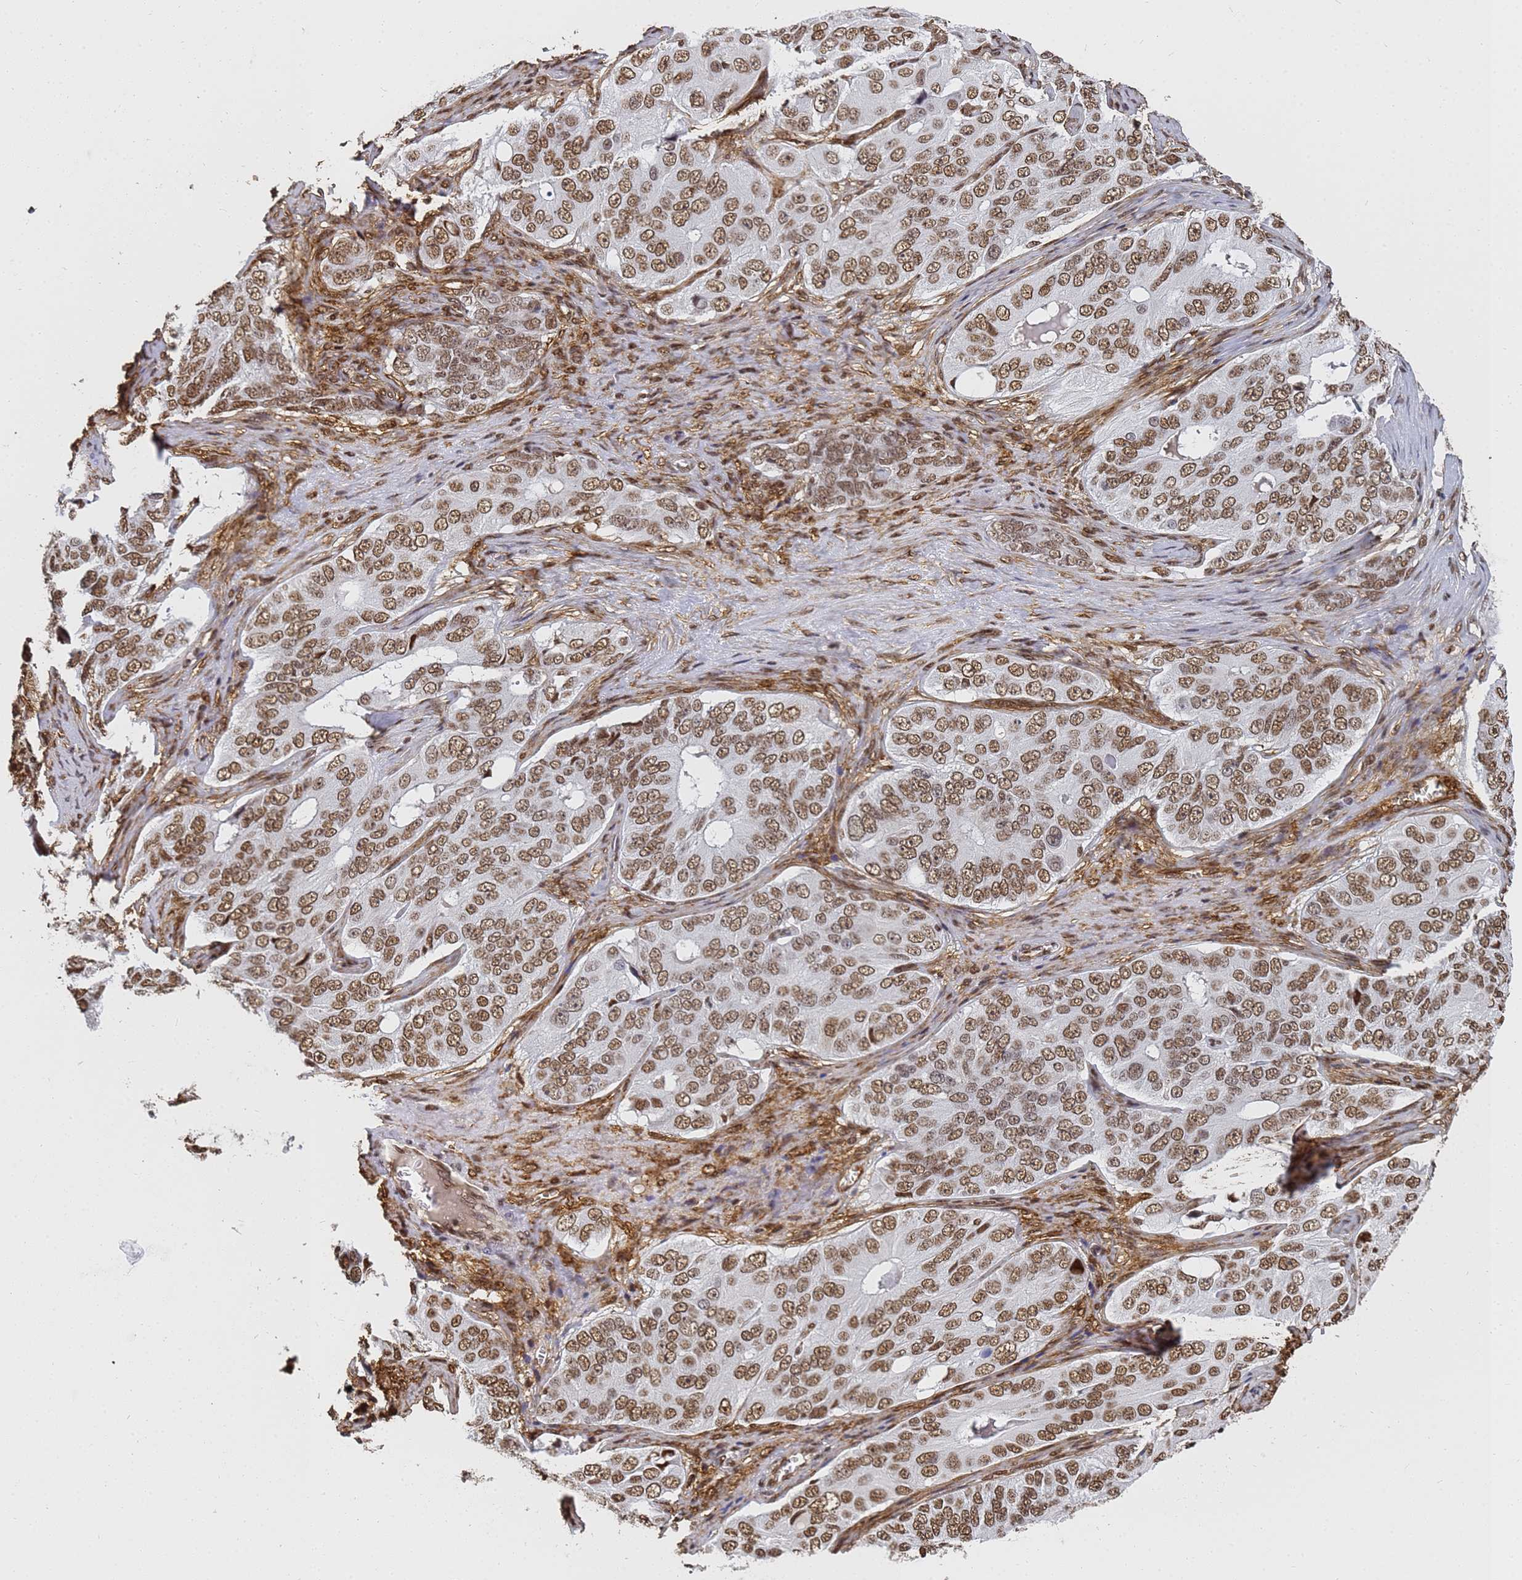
{"staining": {"intensity": "moderate", "quantity": ">75%", "location": "nuclear"}, "tissue": "ovarian cancer", "cell_type": "Tumor cells", "image_type": "cancer", "snomed": [{"axis": "morphology", "description": "Carcinoma, endometroid"}, {"axis": "topography", "description": "Ovary"}], "caption": "Ovarian cancer (endometroid carcinoma) stained with IHC exhibits moderate nuclear staining in approximately >75% of tumor cells.", "gene": "RAVER2", "patient": {"sex": "female", "age": 51}}